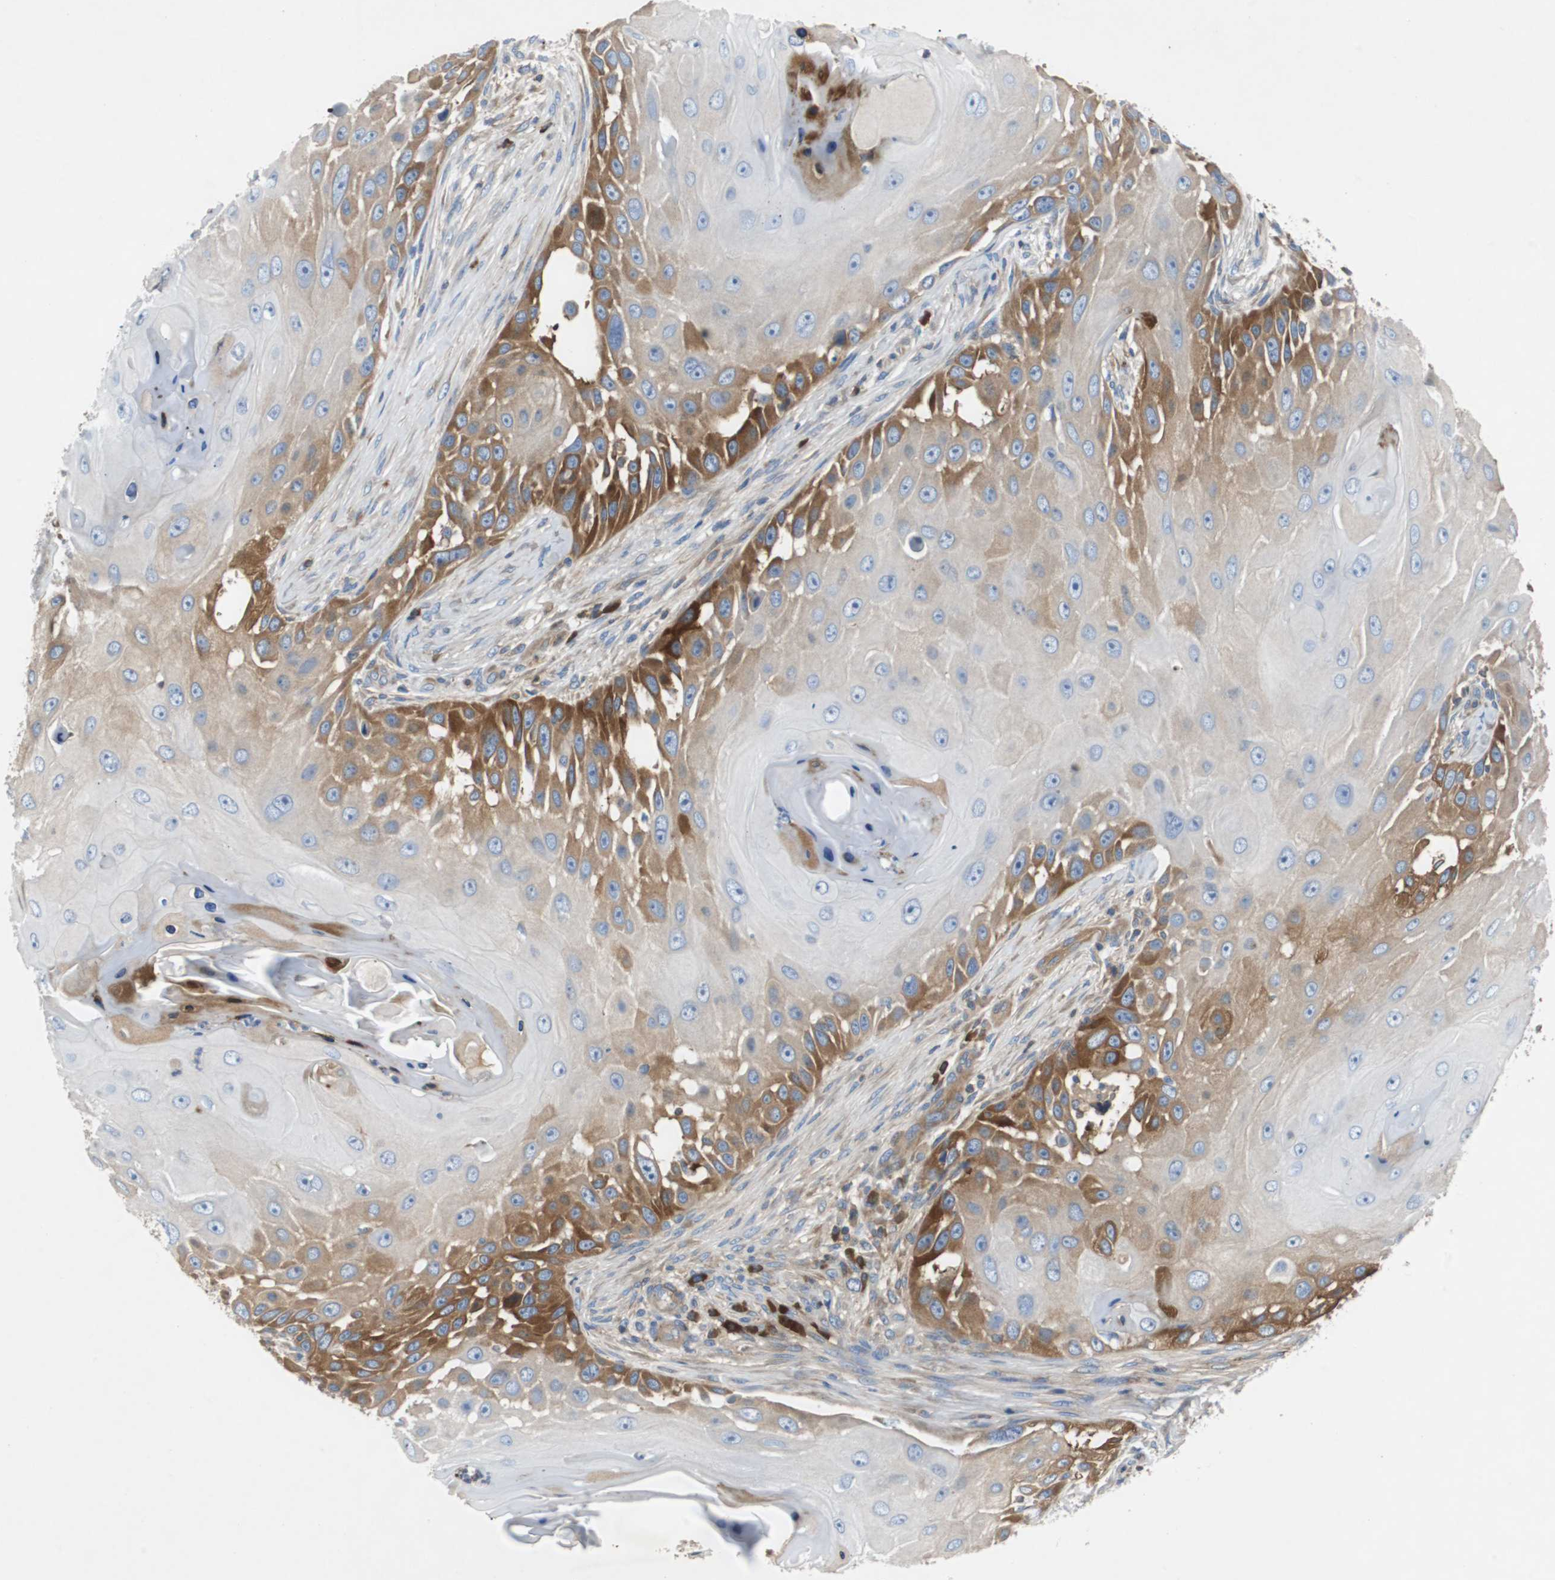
{"staining": {"intensity": "moderate", "quantity": "25%-75%", "location": "cytoplasmic/membranous"}, "tissue": "skin cancer", "cell_type": "Tumor cells", "image_type": "cancer", "snomed": [{"axis": "morphology", "description": "Squamous cell carcinoma, NOS"}, {"axis": "topography", "description": "Skin"}], "caption": "This photomicrograph reveals IHC staining of human squamous cell carcinoma (skin), with medium moderate cytoplasmic/membranous positivity in approximately 25%-75% of tumor cells.", "gene": "GYS1", "patient": {"sex": "female", "age": 44}}